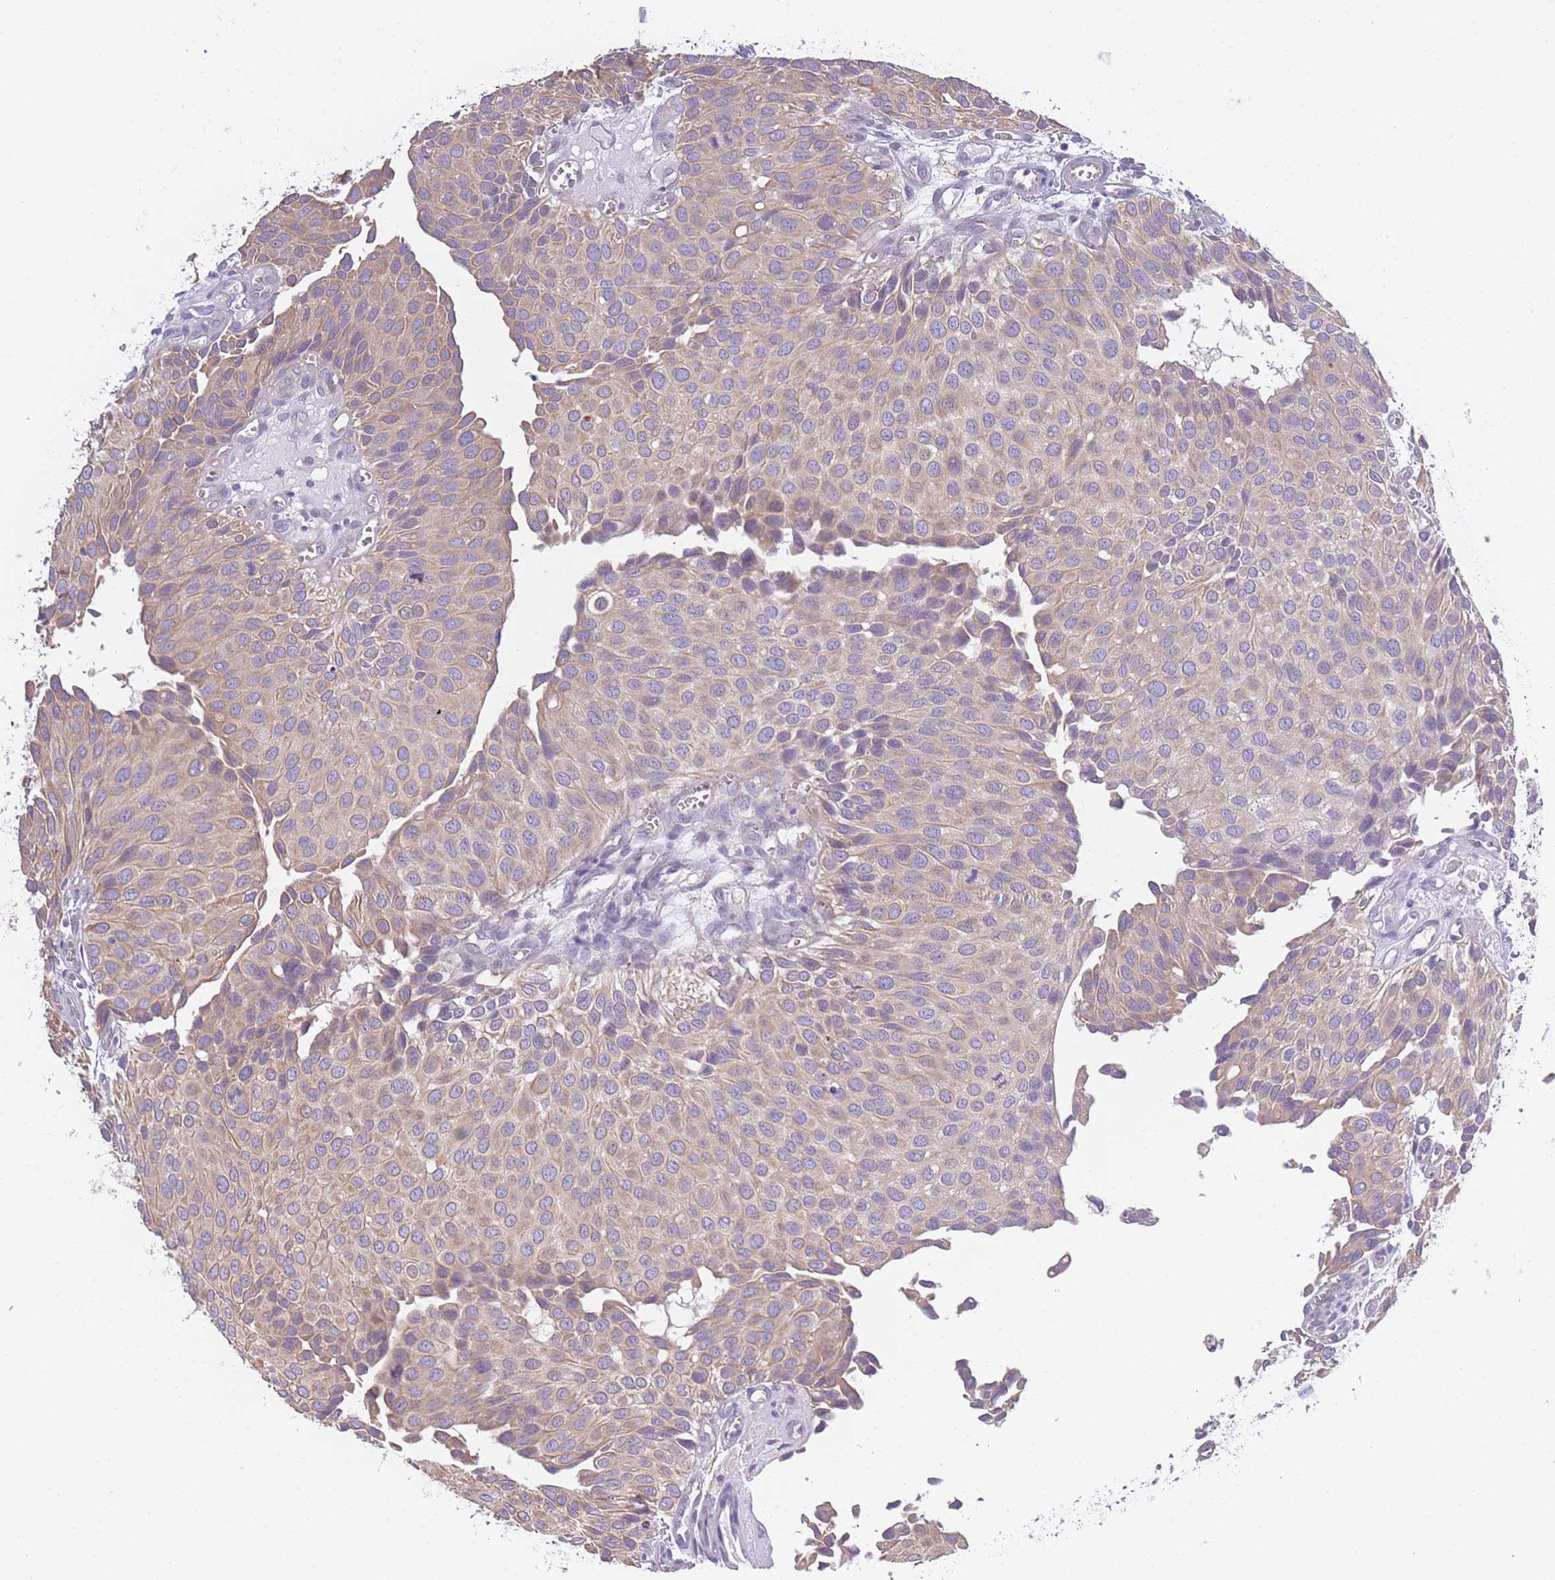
{"staining": {"intensity": "weak", "quantity": "<25%", "location": "cytoplasmic/membranous"}, "tissue": "urothelial cancer", "cell_type": "Tumor cells", "image_type": "cancer", "snomed": [{"axis": "morphology", "description": "Urothelial carcinoma, Low grade"}, {"axis": "topography", "description": "Urinary bladder"}], "caption": "A photomicrograph of urothelial cancer stained for a protein shows no brown staining in tumor cells.", "gene": "AP3M2", "patient": {"sex": "male", "age": 88}}